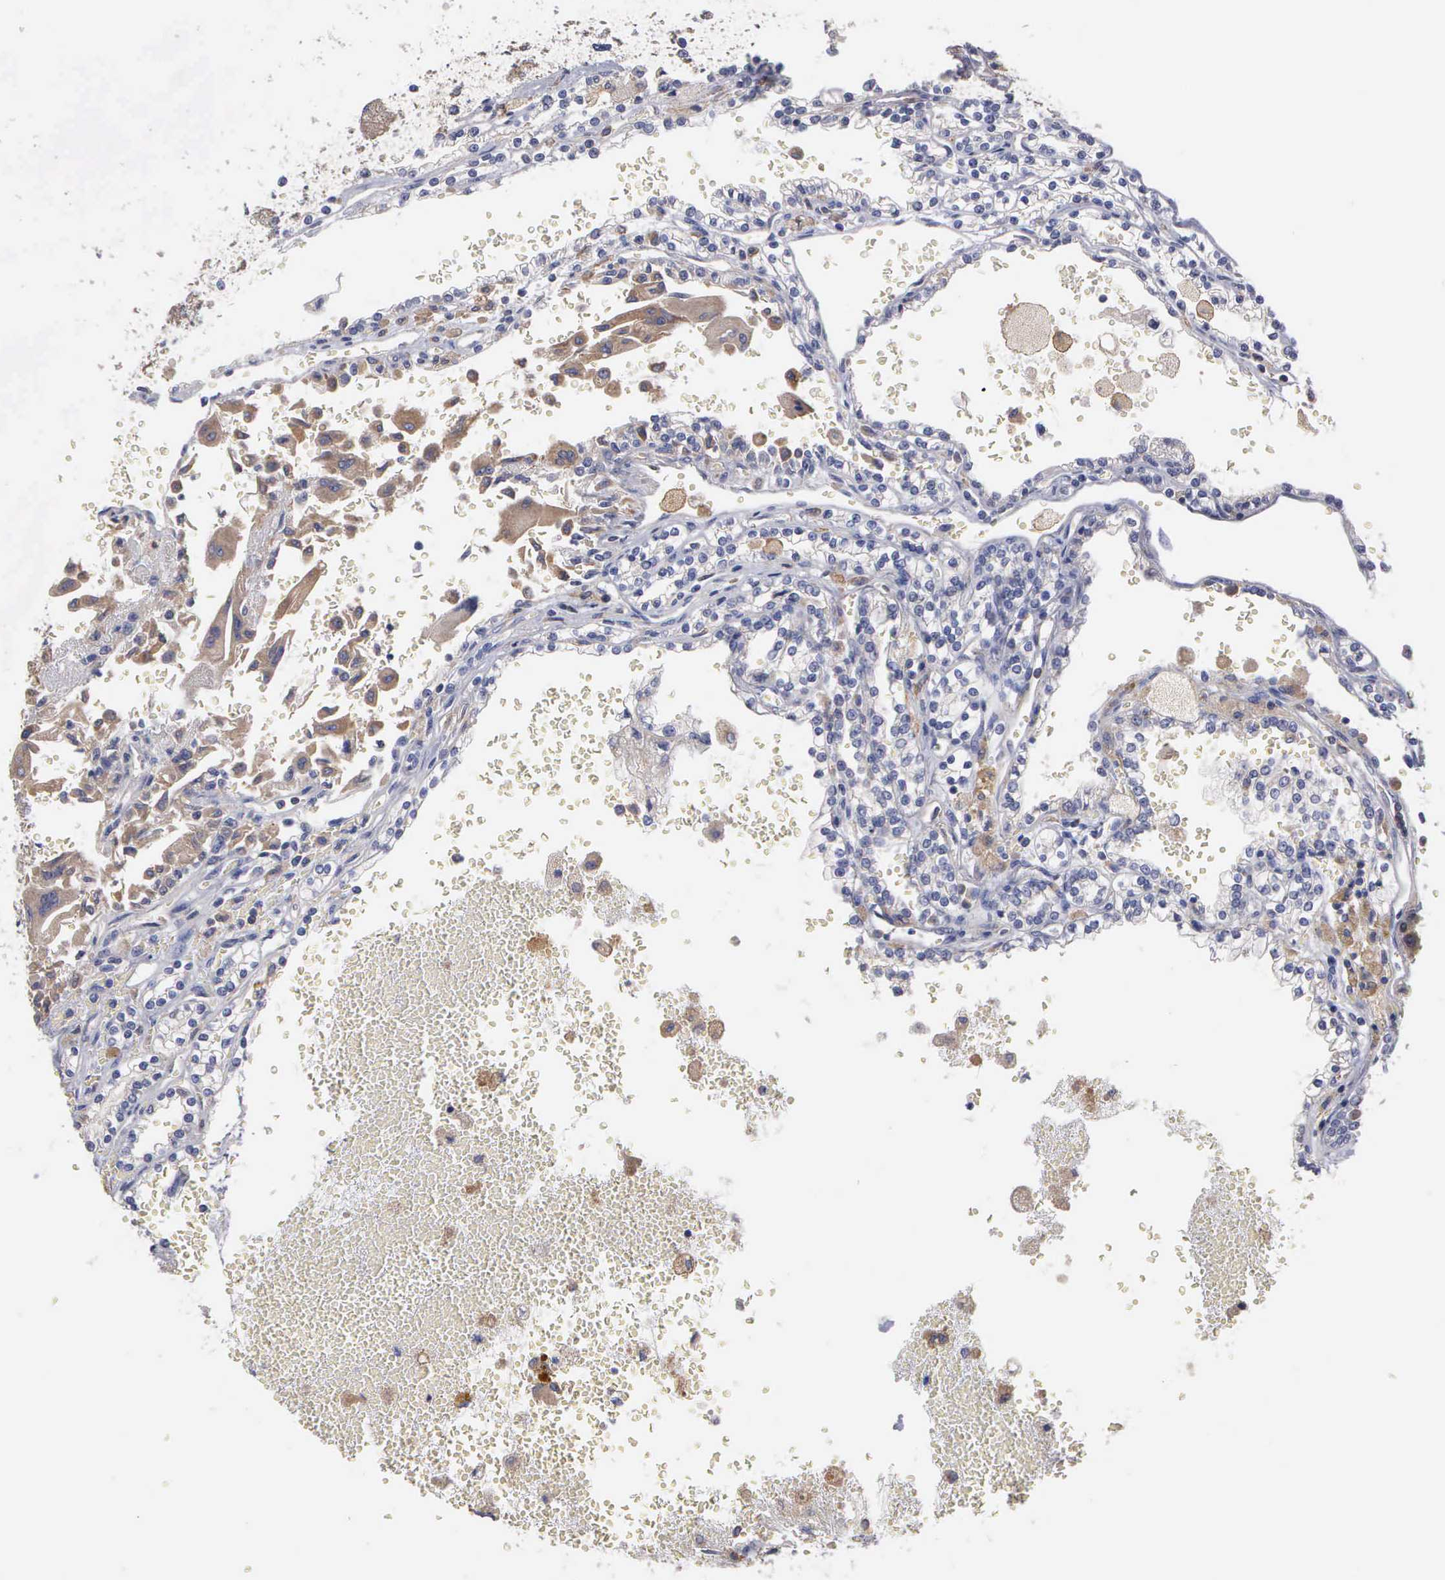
{"staining": {"intensity": "negative", "quantity": "none", "location": "none"}, "tissue": "renal cancer", "cell_type": "Tumor cells", "image_type": "cancer", "snomed": [{"axis": "morphology", "description": "Adenocarcinoma, NOS"}, {"axis": "topography", "description": "Kidney"}], "caption": "Renal cancer (adenocarcinoma) was stained to show a protein in brown. There is no significant expression in tumor cells.", "gene": "PTGS2", "patient": {"sex": "female", "age": 56}}